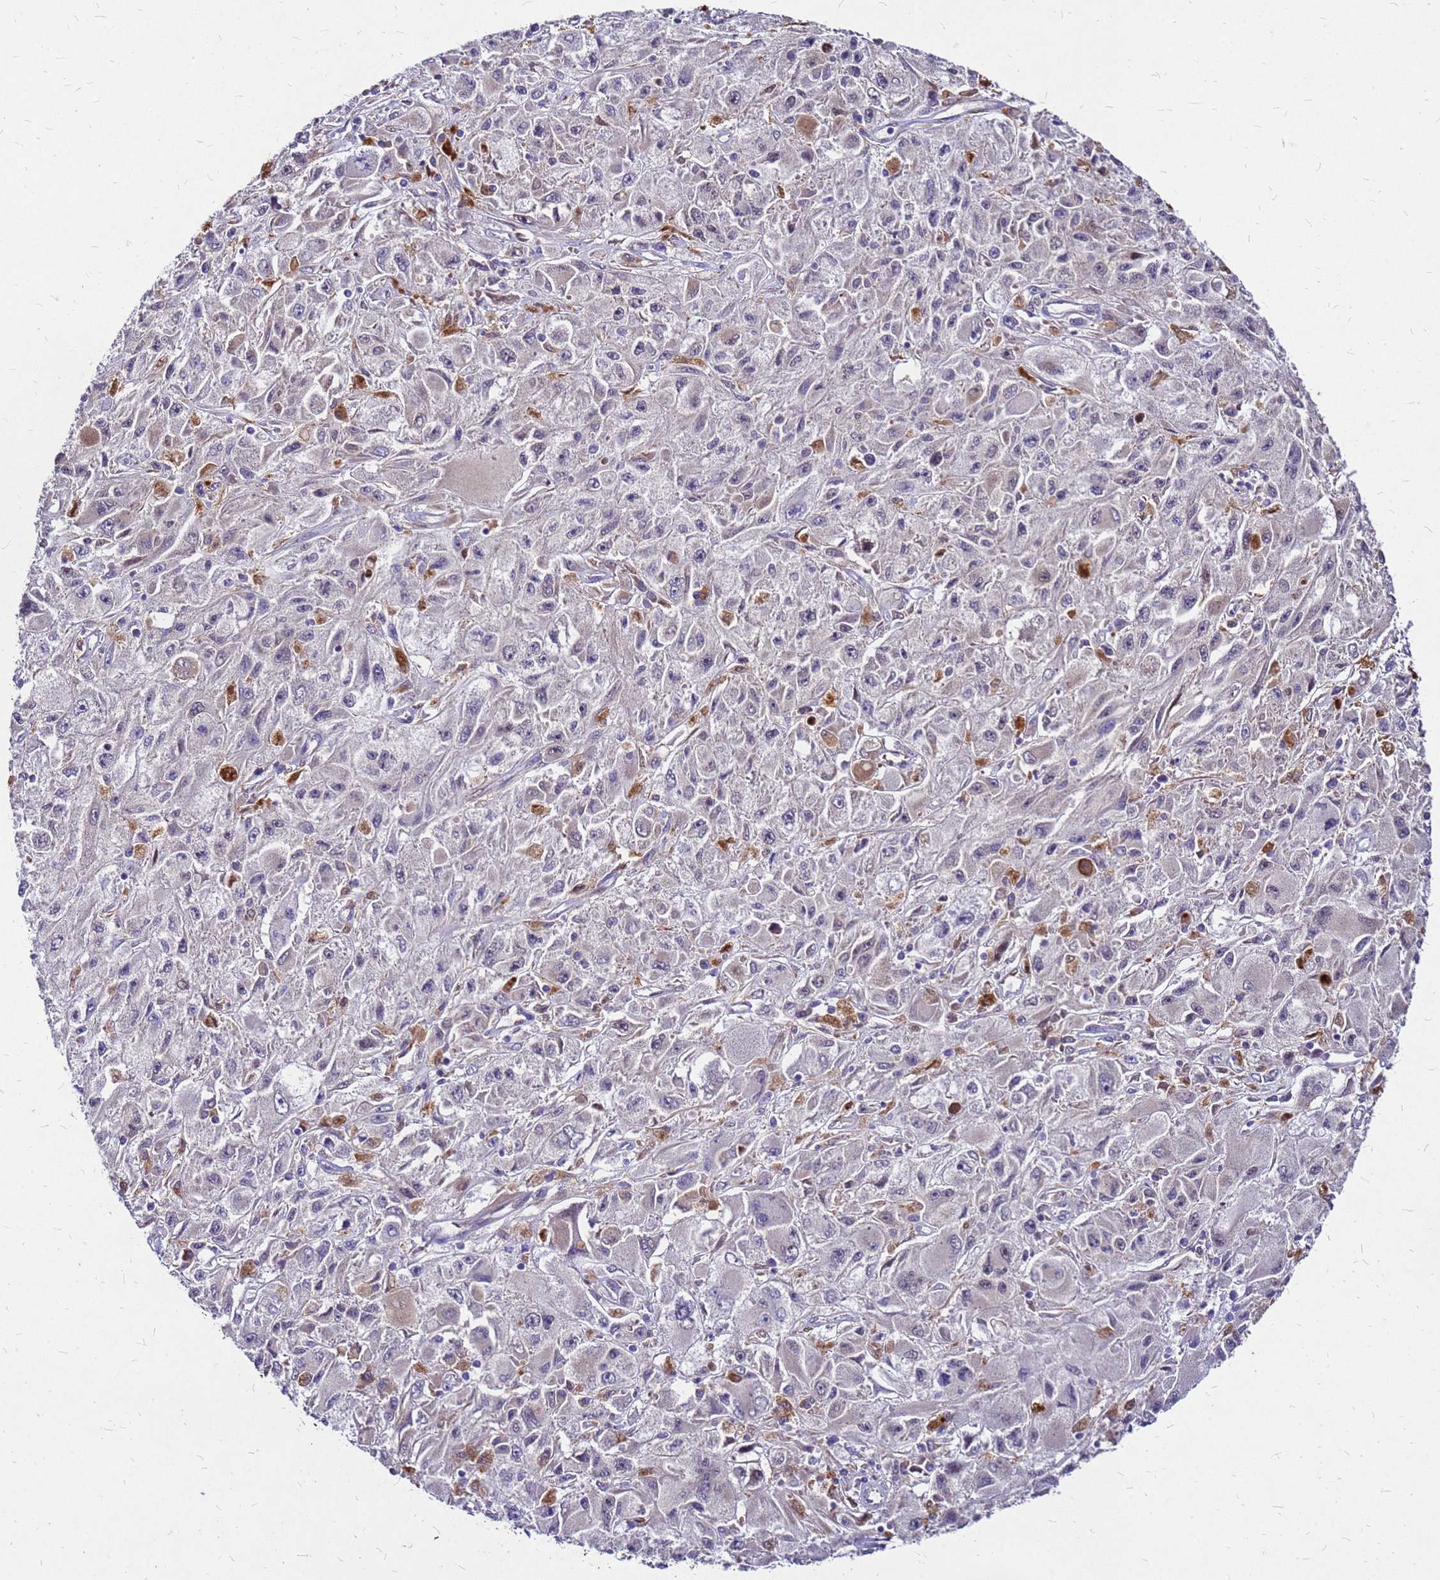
{"staining": {"intensity": "negative", "quantity": "none", "location": "none"}, "tissue": "melanoma", "cell_type": "Tumor cells", "image_type": "cancer", "snomed": [{"axis": "morphology", "description": "Malignant melanoma, Metastatic site"}, {"axis": "topography", "description": "Skin"}], "caption": "Tumor cells are negative for brown protein staining in melanoma.", "gene": "DUSP23", "patient": {"sex": "male", "age": 53}}